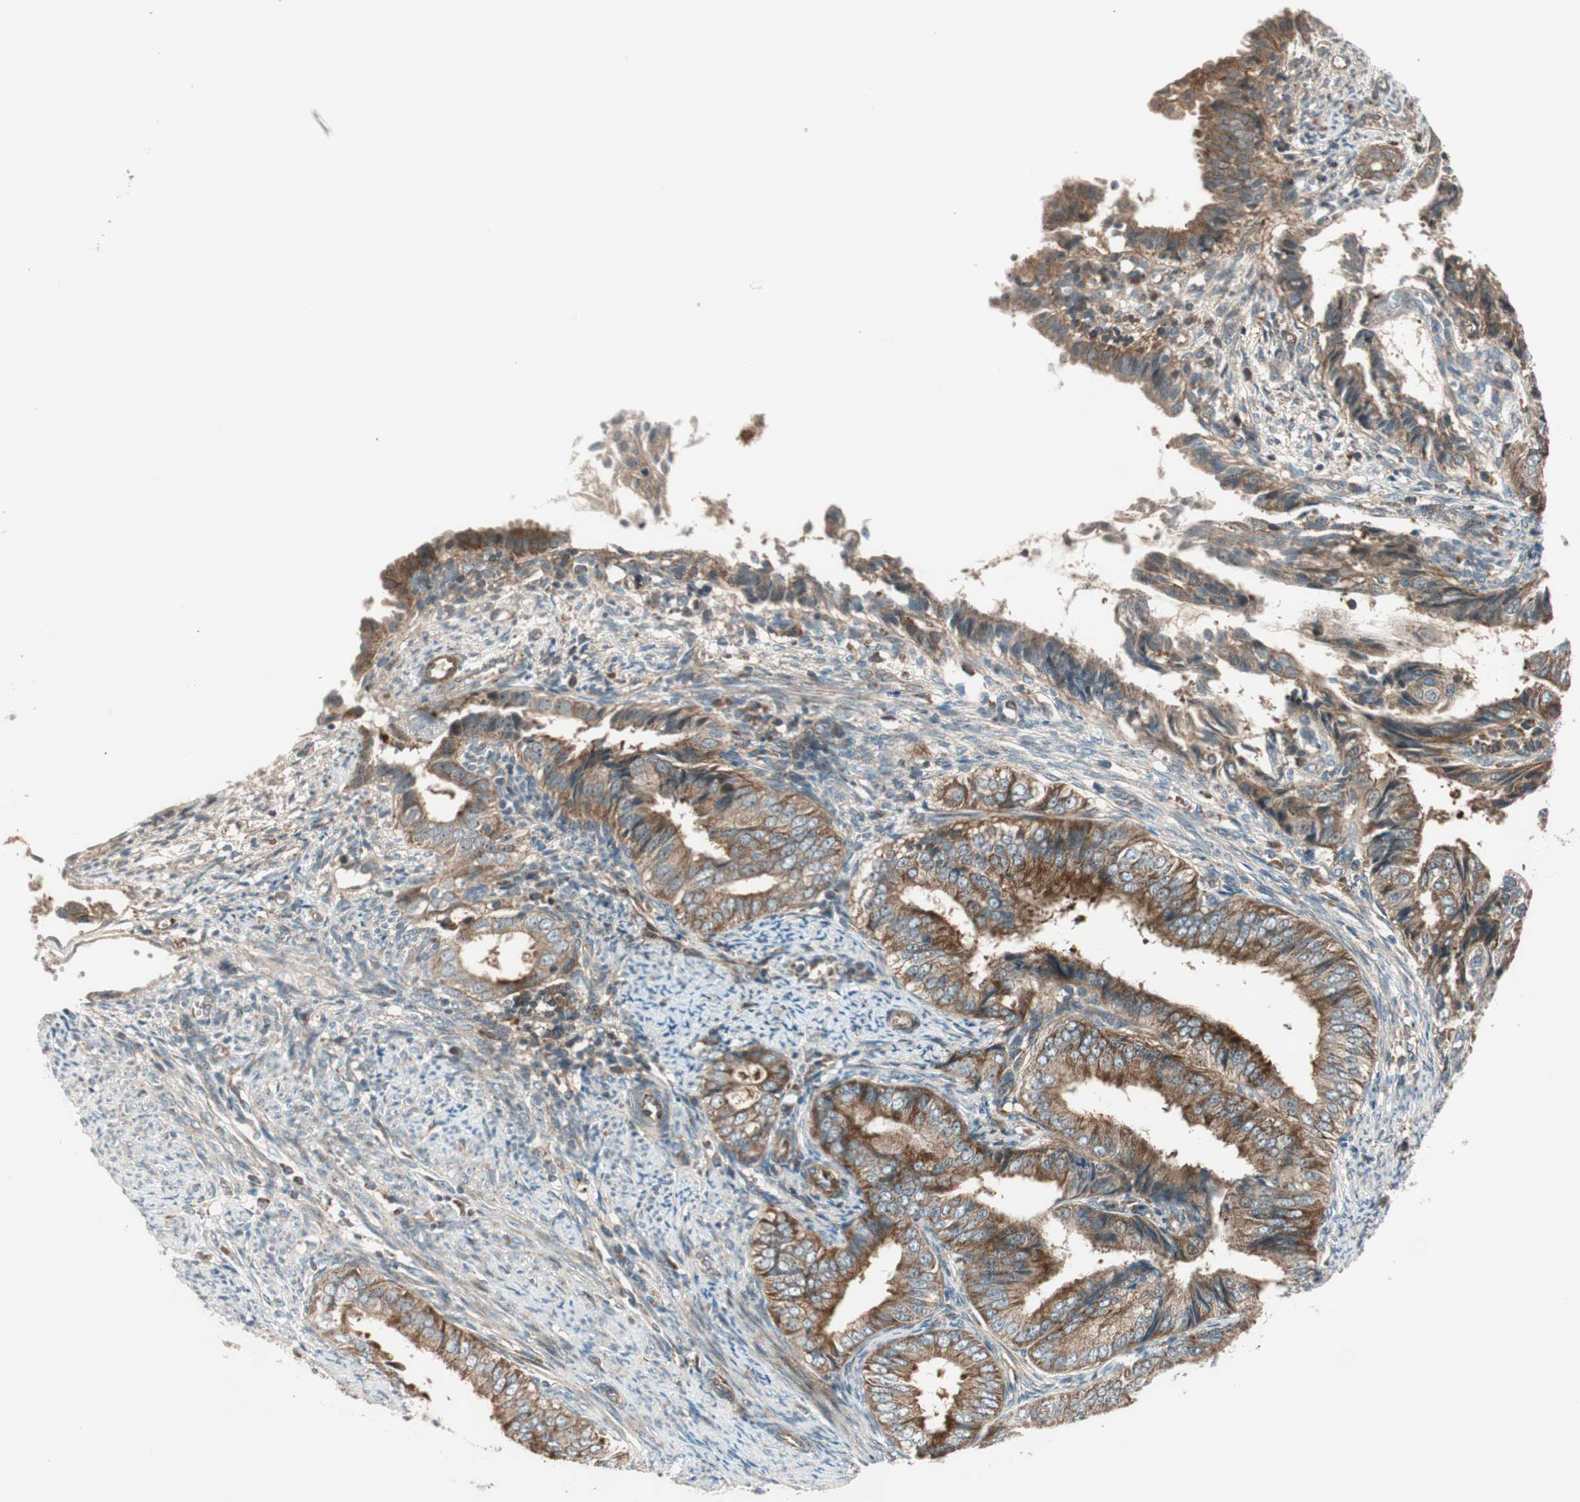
{"staining": {"intensity": "strong", "quantity": ">75%", "location": "cytoplasmic/membranous"}, "tissue": "endometrial cancer", "cell_type": "Tumor cells", "image_type": "cancer", "snomed": [{"axis": "morphology", "description": "Adenocarcinoma, NOS"}, {"axis": "topography", "description": "Endometrium"}], "caption": "There is high levels of strong cytoplasmic/membranous expression in tumor cells of endometrial cancer, as demonstrated by immunohistochemical staining (brown color).", "gene": "ABI1", "patient": {"sex": "female", "age": 58}}